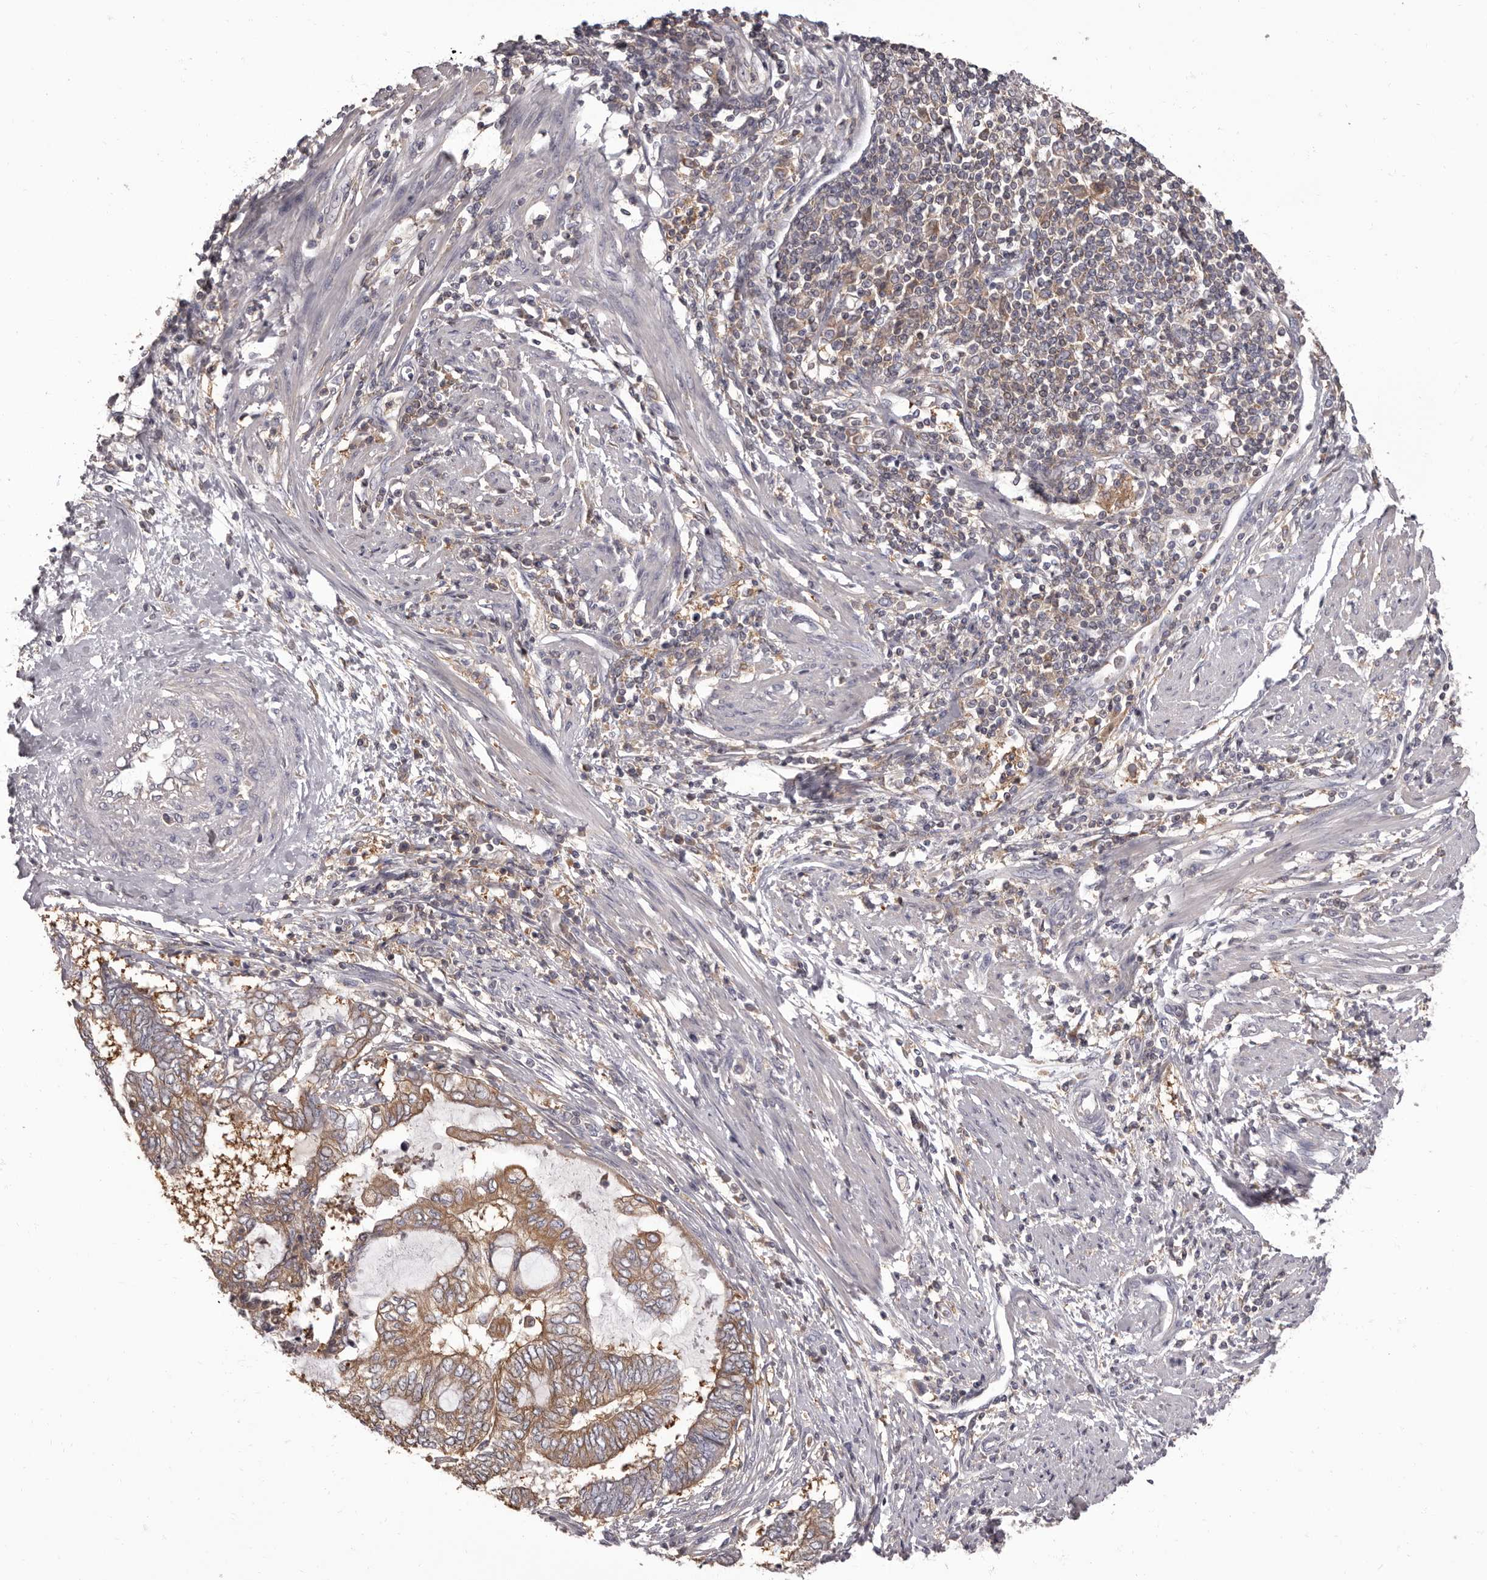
{"staining": {"intensity": "moderate", "quantity": ">75%", "location": "cytoplasmic/membranous"}, "tissue": "endometrial cancer", "cell_type": "Tumor cells", "image_type": "cancer", "snomed": [{"axis": "morphology", "description": "Adenocarcinoma, NOS"}, {"axis": "topography", "description": "Uterus"}, {"axis": "topography", "description": "Endometrium"}], "caption": "Tumor cells exhibit medium levels of moderate cytoplasmic/membranous positivity in approximately >75% of cells in human endometrial cancer.", "gene": "APEH", "patient": {"sex": "female", "age": 70}}